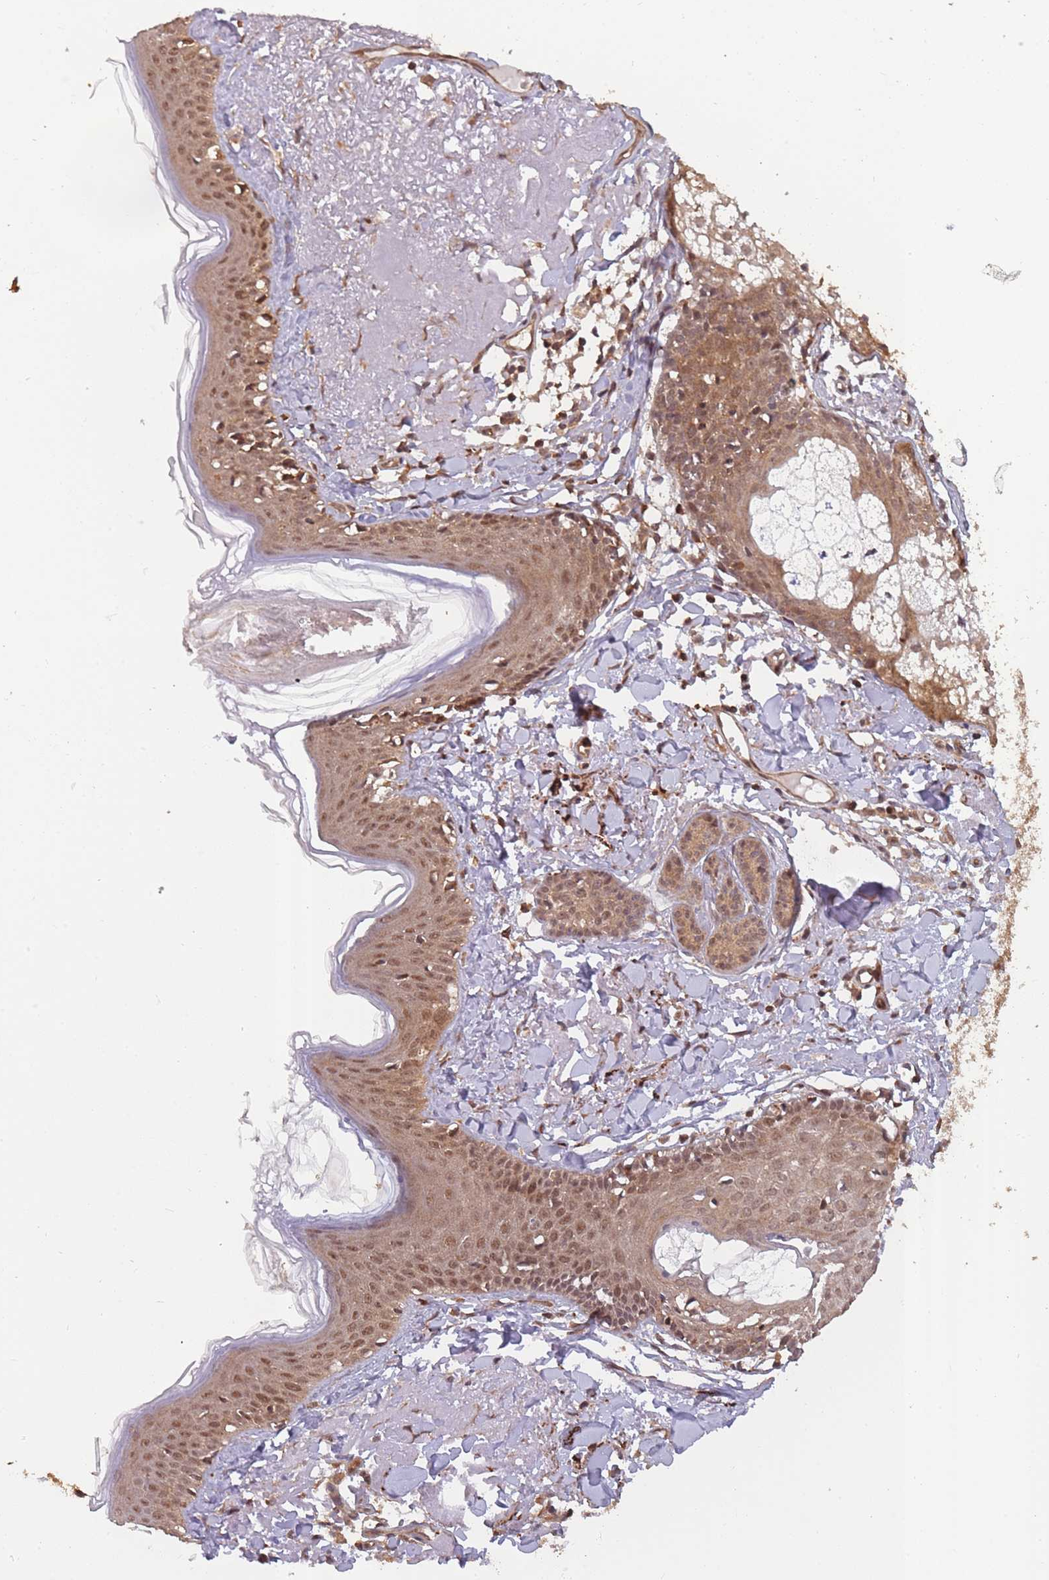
{"staining": {"intensity": "moderate", "quantity": ">75%", "location": "cytoplasmic/membranous,nuclear"}, "tissue": "skin", "cell_type": "Fibroblasts", "image_type": "normal", "snomed": [{"axis": "morphology", "description": "Normal tissue, NOS"}, {"axis": "morphology", "description": "Malignant melanoma, NOS"}, {"axis": "topography", "description": "Skin"}], "caption": "Human skin stained for a protein (brown) exhibits moderate cytoplasmic/membranous,nuclear positive positivity in approximately >75% of fibroblasts.", "gene": "PPP6R3", "patient": {"sex": "male", "age": 80}}